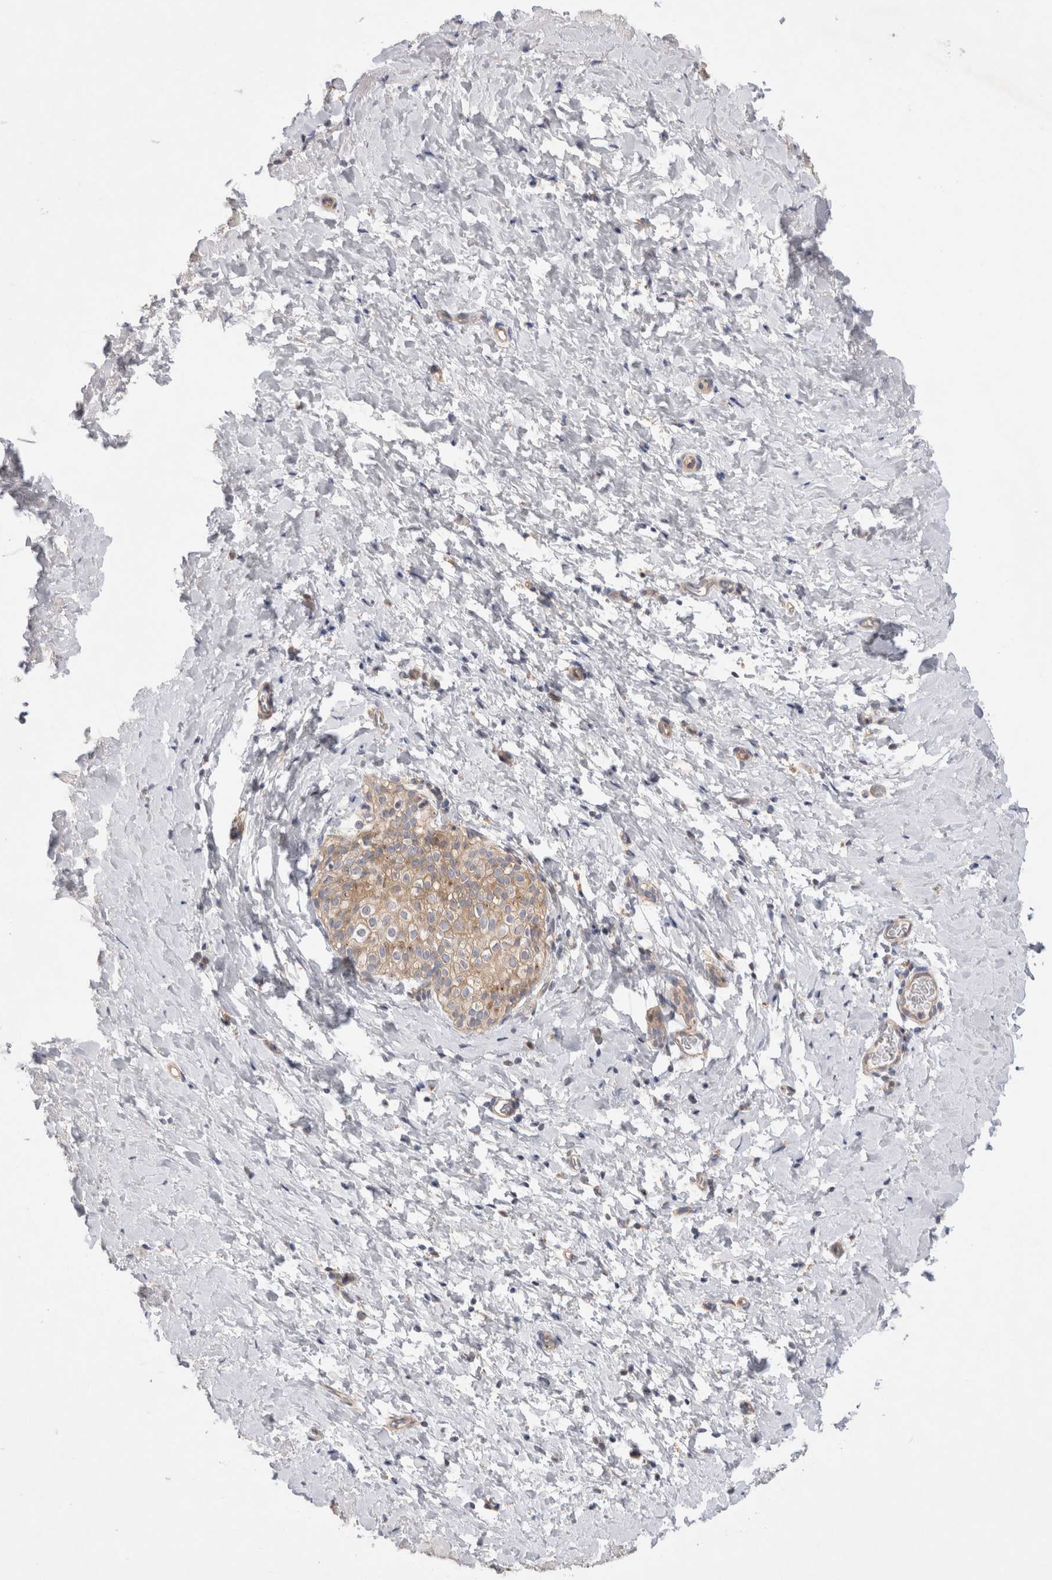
{"staining": {"intensity": "negative", "quantity": "none", "location": "none"}, "tissue": "smooth muscle", "cell_type": "Smooth muscle cells", "image_type": "normal", "snomed": [{"axis": "morphology", "description": "Normal tissue, NOS"}, {"axis": "topography", "description": "Smooth muscle"}], "caption": "This is a histopathology image of IHC staining of unremarkable smooth muscle, which shows no staining in smooth muscle cells.", "gene": "TBC1D16", "patient": {"sex": "male", "age": 16}}